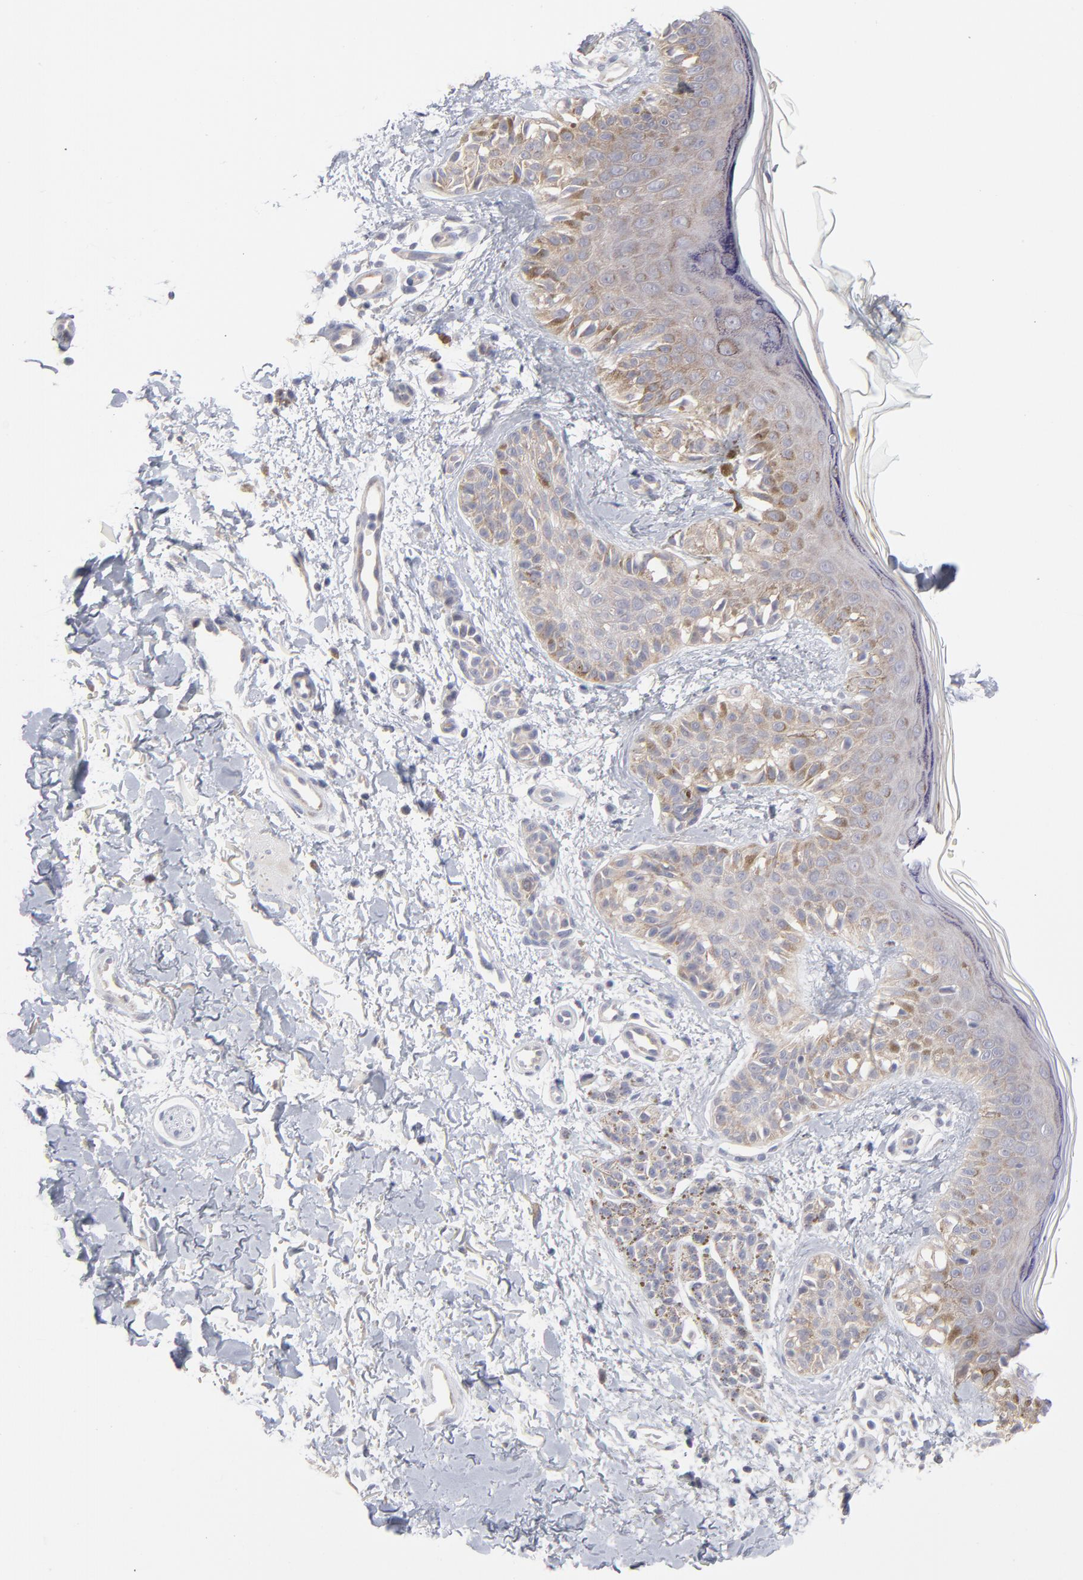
{"staining": {"intensity": "negative", "quantity": "none", "location": "none"}, "tissue": "melanoma", "cell_type": "Tumor cells", "image_type": "cancer", "snomed": [{"axis": "morphology", "description": "Normal tissue, NOS"}, {"axis": "morphology", "description": "Malignant melanoma, NOS"}, {"axis": "topography", "description": "Skin"}], "caption": "Micrograph shows no protein expression in tumor cells of malignant melanoma tissue.", "gene": "RPS24", "patient": {"sex": "male", "age": 83}}